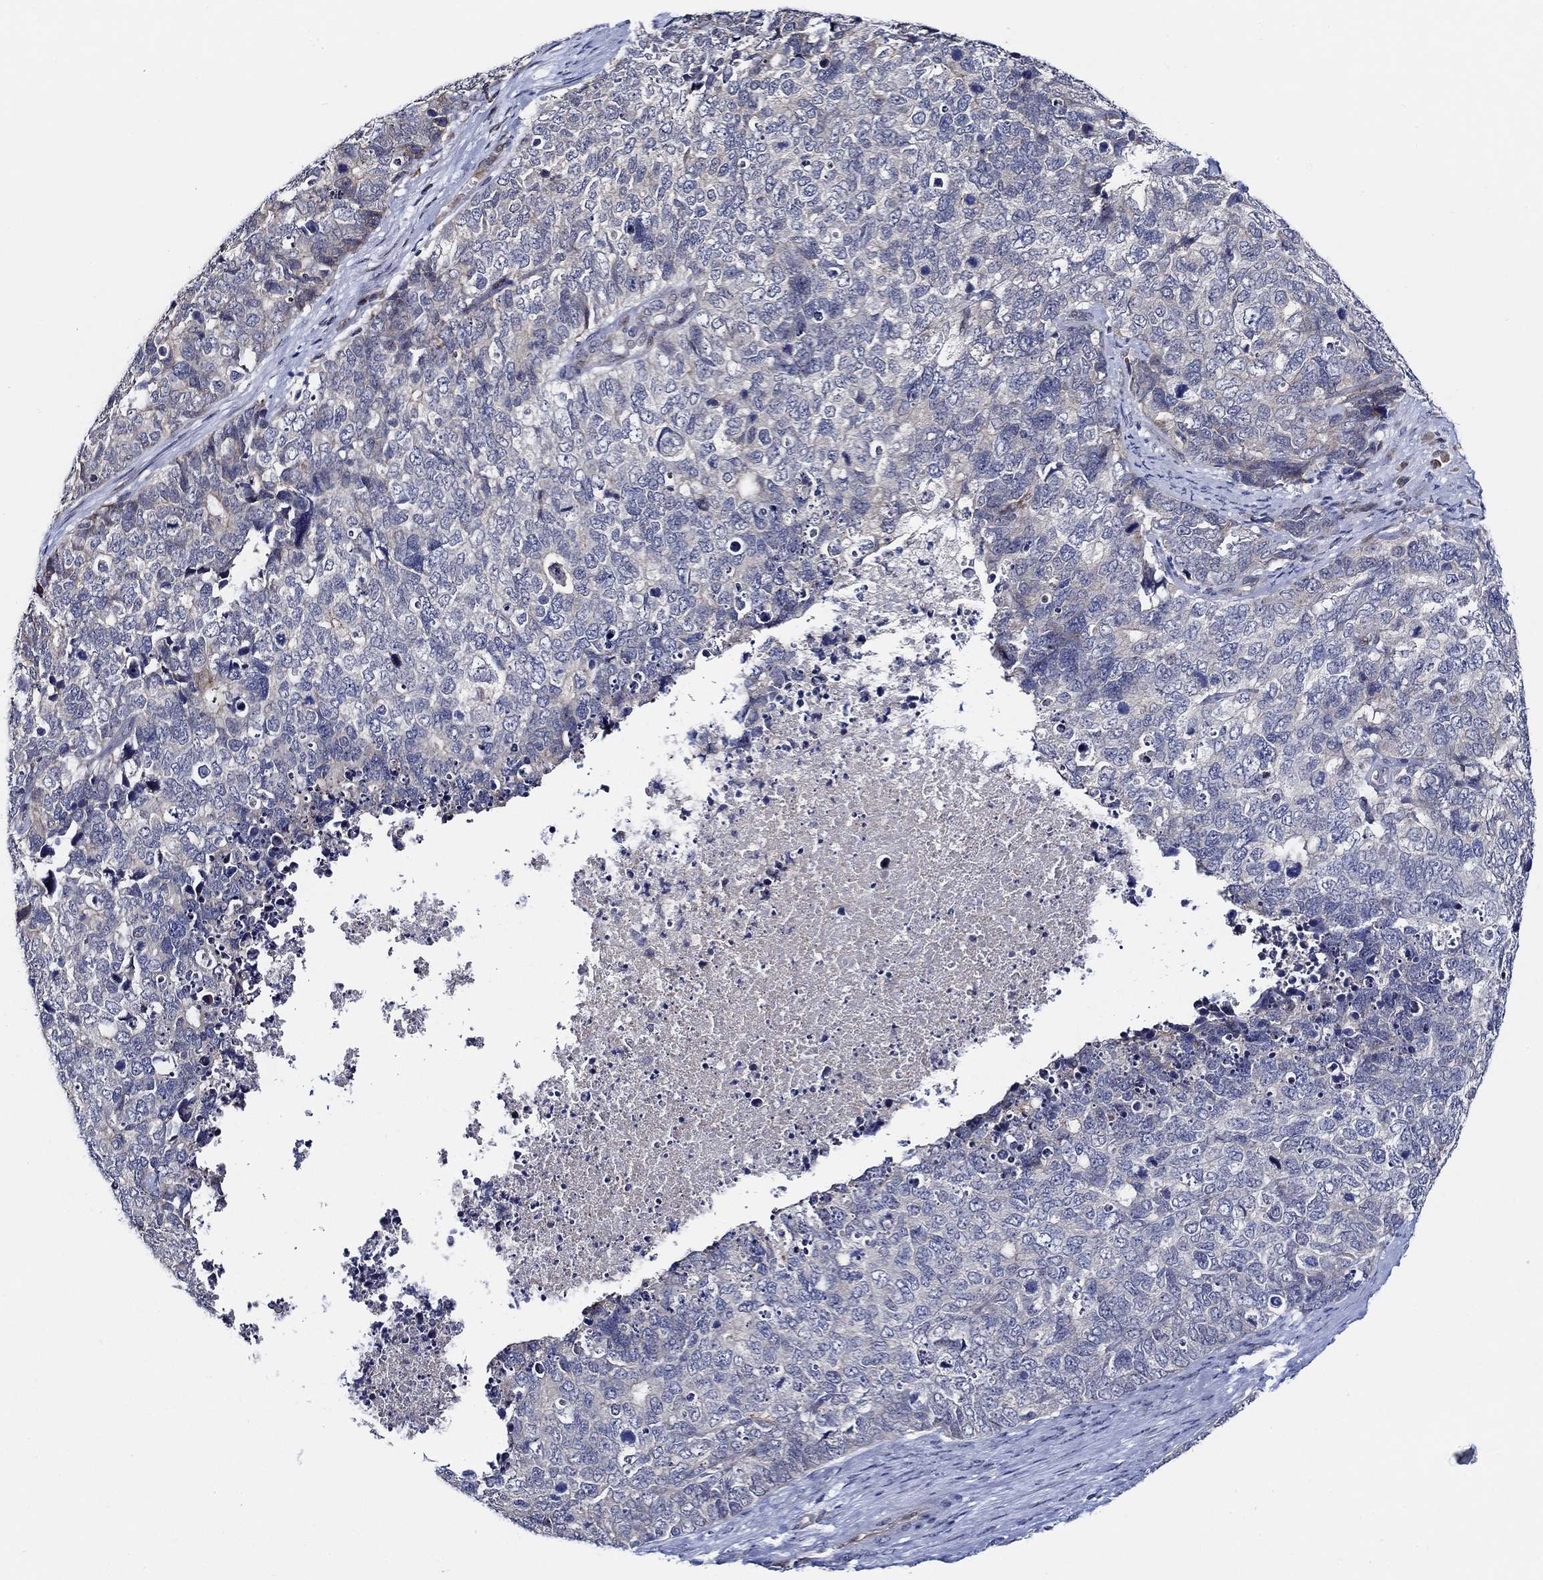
{"staining": {"intensity": "negative", "quantity": "none", "location": "none"}, "tissue": "cervical cancer", "cell_type": "Tumor cells", "image_type": "cancer", "snomed": [{"axis": "morphology", "description": "Squamous cell carcinoma, NOS"}, {"axis": "topography", "description": "Cervix"}], "caption": "This is a micrograph of IHC staining of cervical cancer (squamous cell carcinoma), which shows no positivity in tumor cells. (DAB IHC with hematoxylin counter stain).", "gene": "C8orf48", "patient": {"sex": "female", "age": 63}}